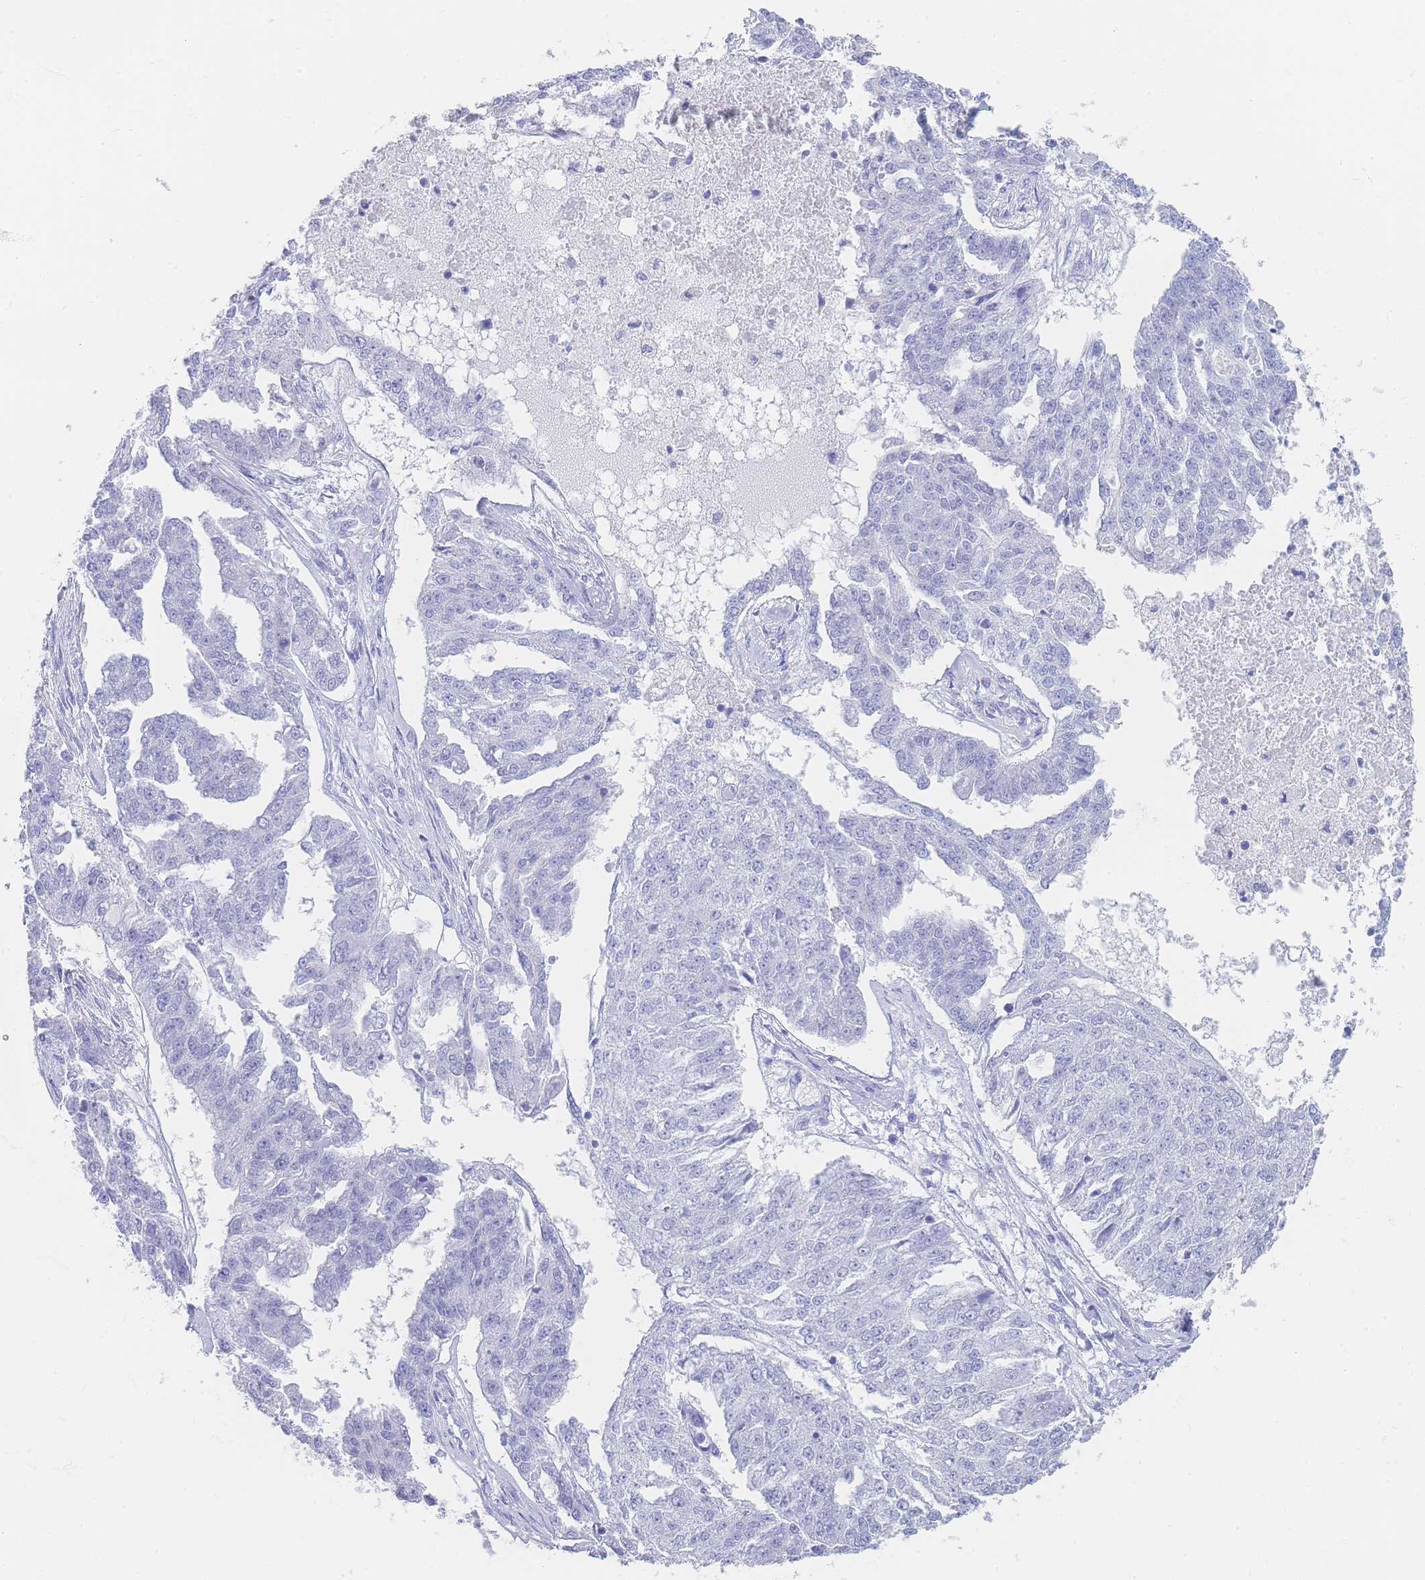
{"staining": {"intensity": "negative", "quantity": "none", "location": "none"}, "tissue": "ovarian cancer", "cell_type": "Tumor cells", "image_type": "cancer", "snomed": [{"axis": "morphology", "description": "Cystadenocarcinoma, serous, NOS"}, {"axis": "topography", "description": "Ovary"}], "caption": "Tumor cells show no significant protein staining in ovarian serous cystadenocarcinoma.", "gene": "LZTFL1", "patient": {"sex": "female", "age": 58}}